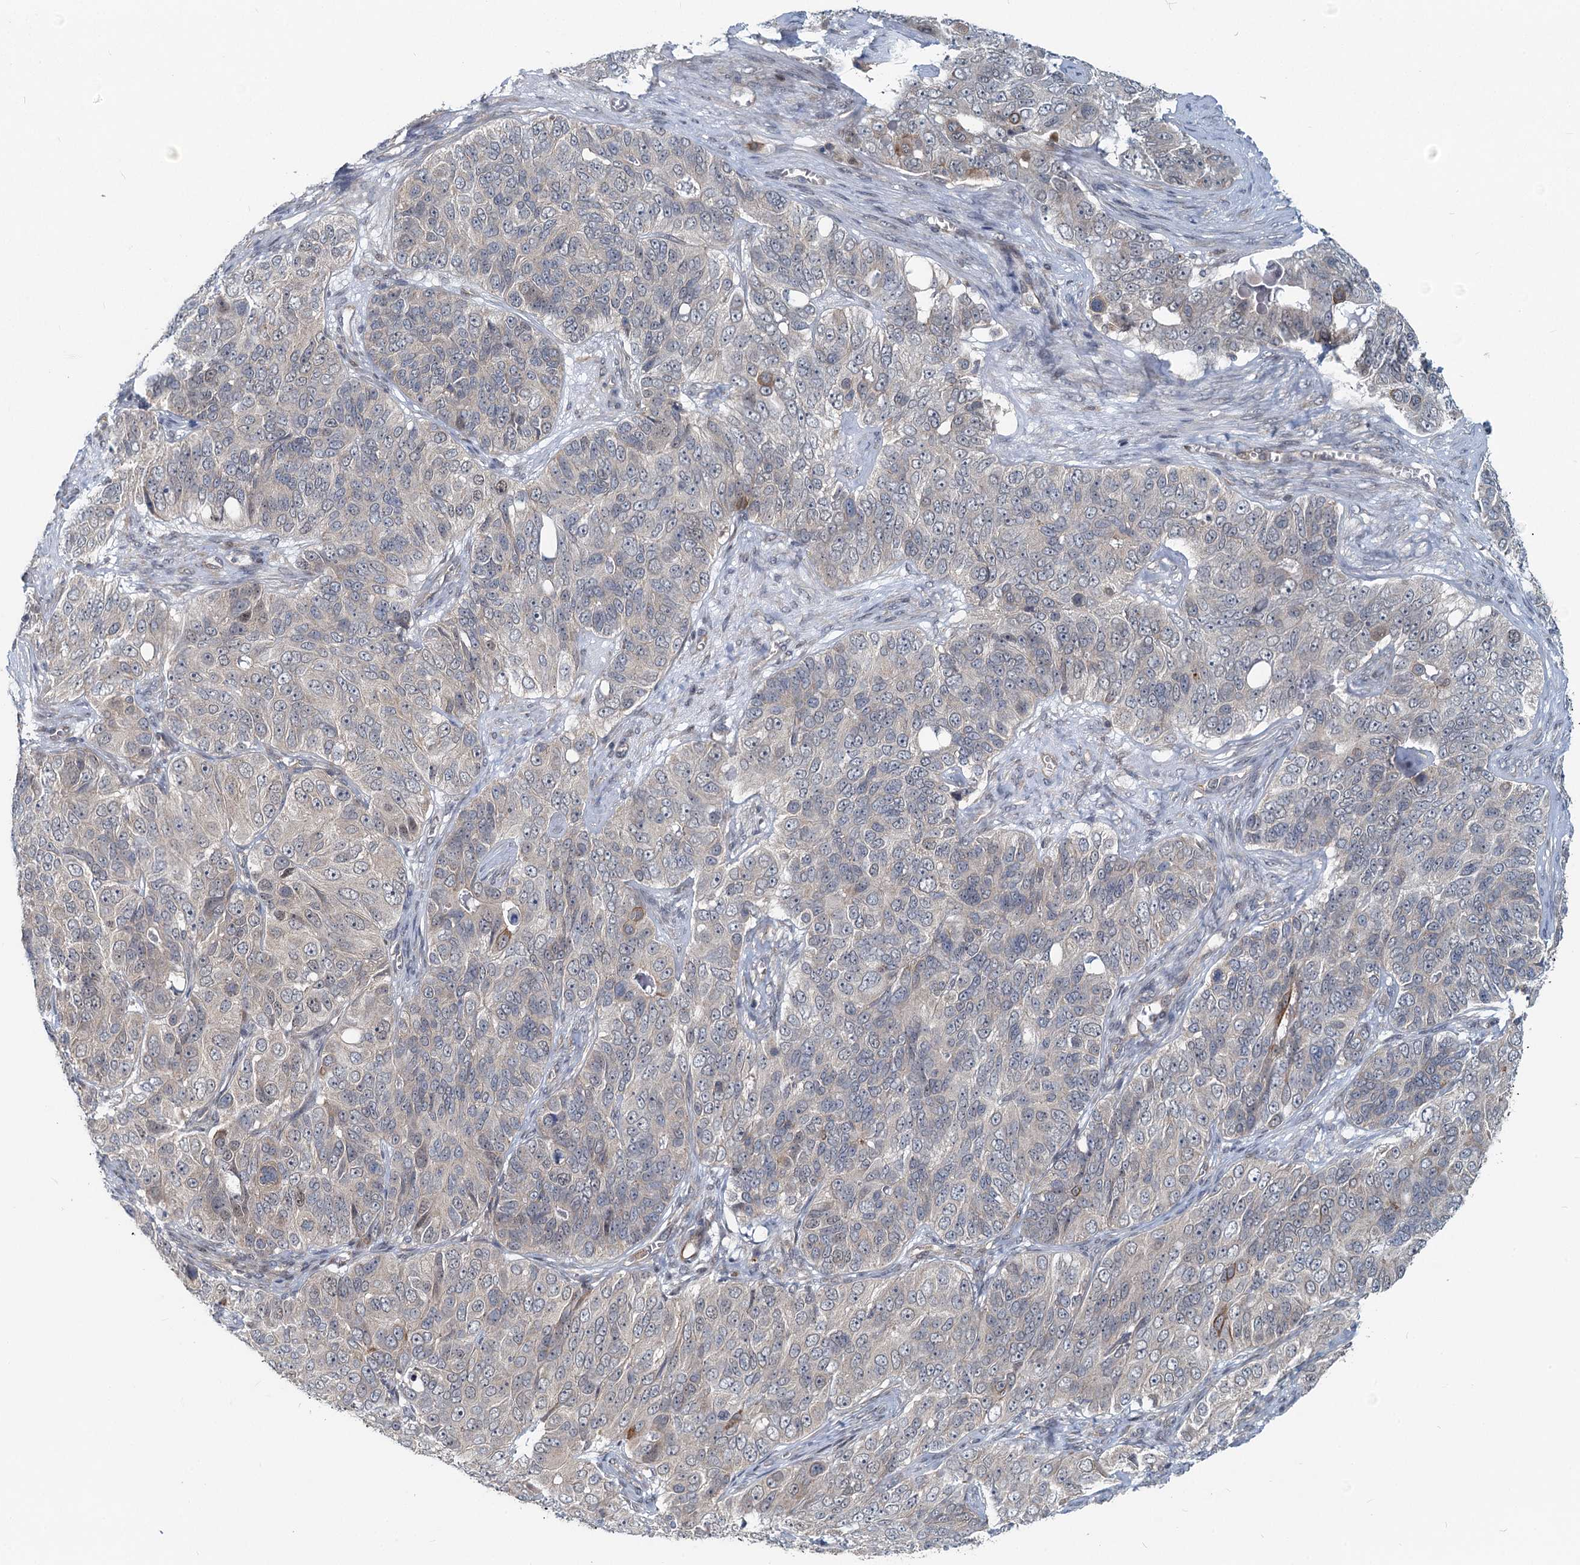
{"staining": {"intensity": "weak", "quantity": "<25%", "location": "cytoplasmic/membranous"}, "tissue": "ovarian cancer", "cell_type": "Tumor cells", "image_type": "cancer", "snomed": [{"axis": "morphology", "description": "Carcinoma, endometroid"}, {"axis": "topography", "description": "Ovary"}], "caption": "An IHC micrograph of ovarian endometroid carcinoma is shown. There is no staining in tumor cells of ovarian endometroid carcinoma.", "gene": "ADCY2", "patient": {"sex": "female", "age": 51}}